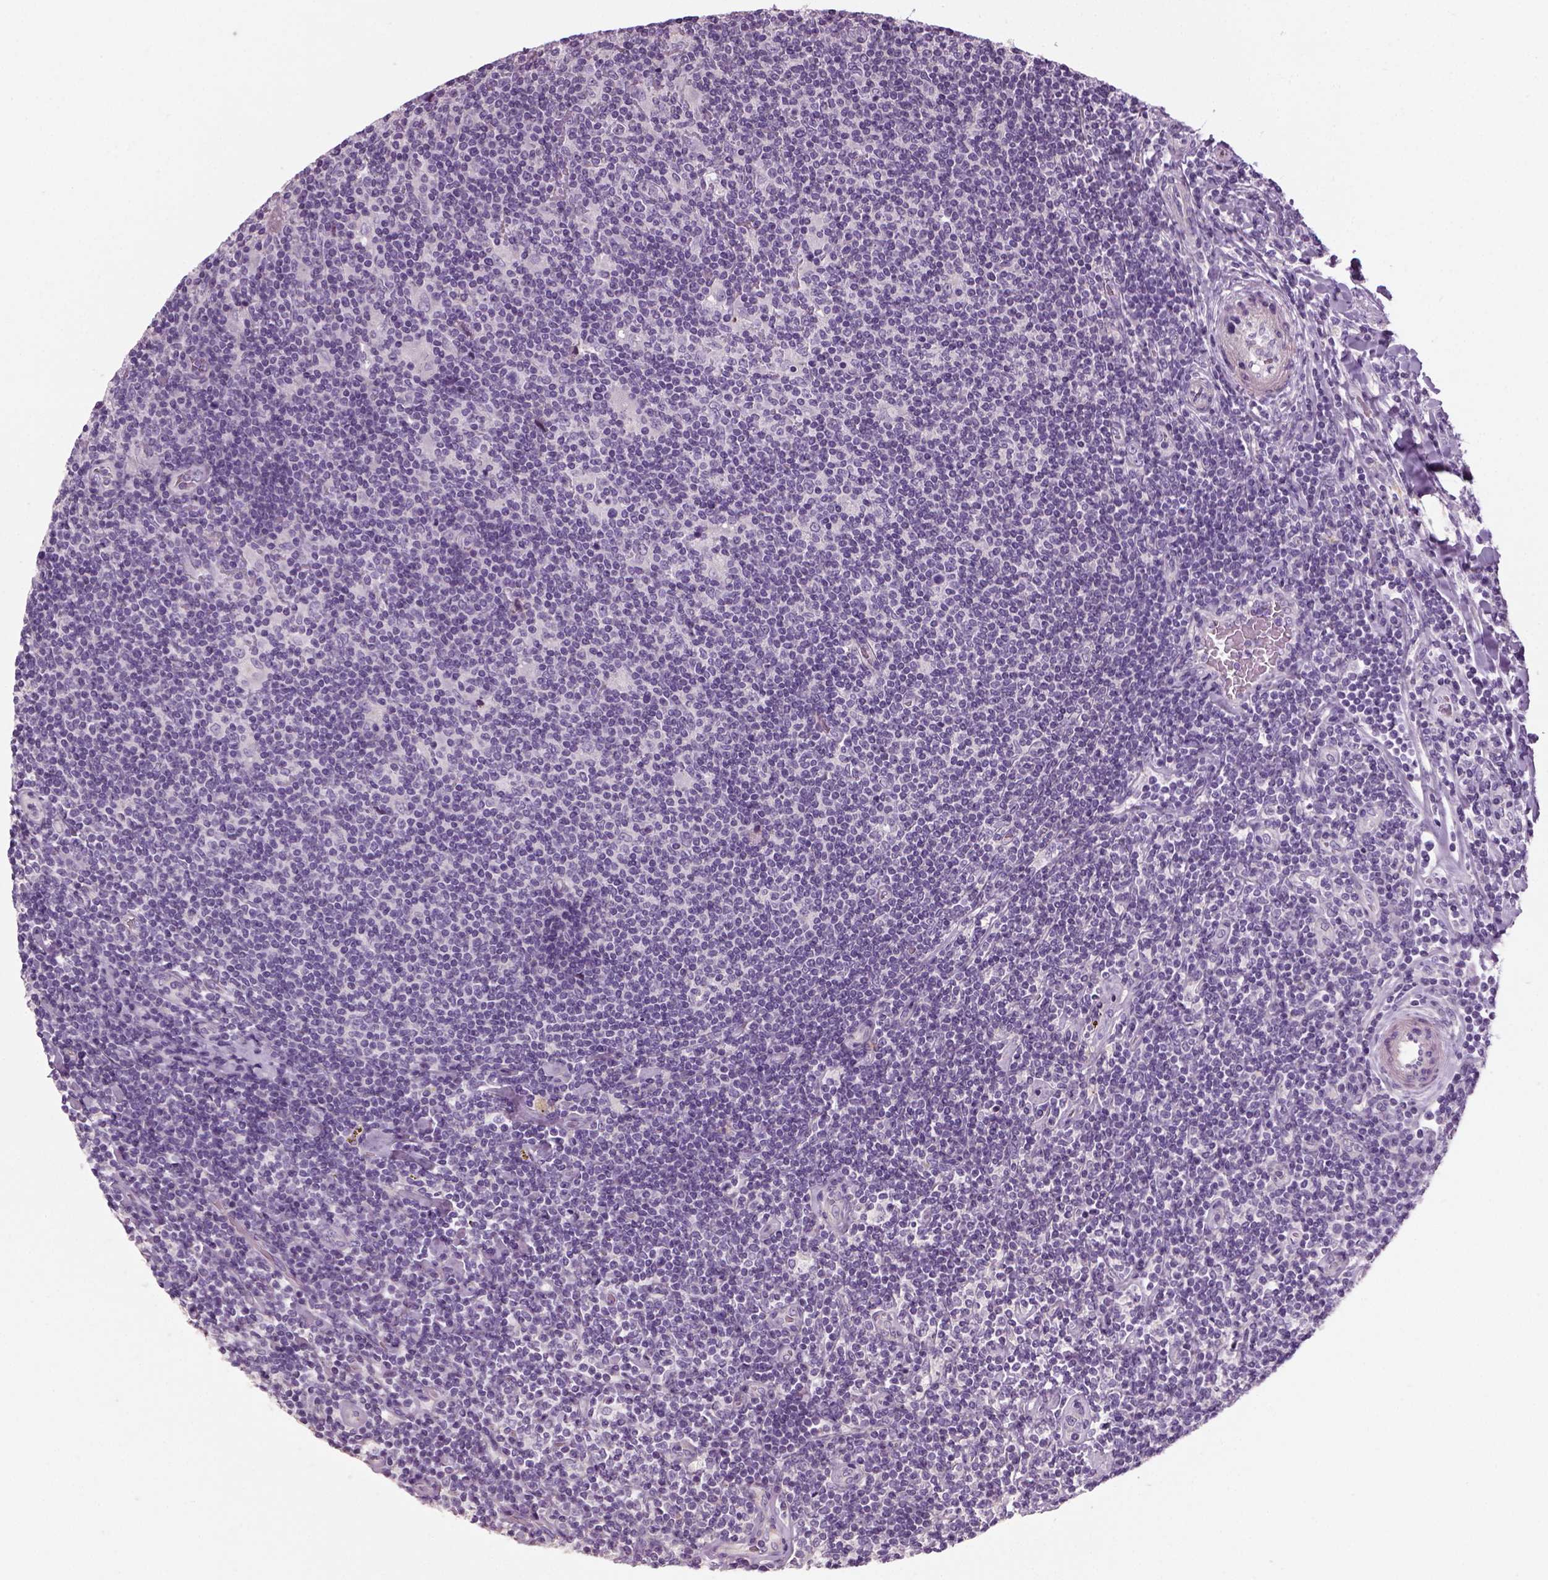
{"staining": {"intensity": "negative", "quantity": "none", "location": "none"}, "tissue": "lymphoma", "cell_type": "Tumor cells", "image_type": "cancer", "snomed": [{"axis": "morphology", "description": "Hodgkin's disease, NOS"}, {"axis": "topography", "description": "Lymph node"}], "caption": "An immunohistochemistry micrograph of lymphoma is shown. There is no staining in tumor cells of lymphoma. The staining was performed using DAB to visualize the protein expression in brown, while the nuclei were stained in blue with hematoxylin (Magnification: 20x).", "gene": "ELOVL3", "patient": {"sex": "male", "age": 40}}